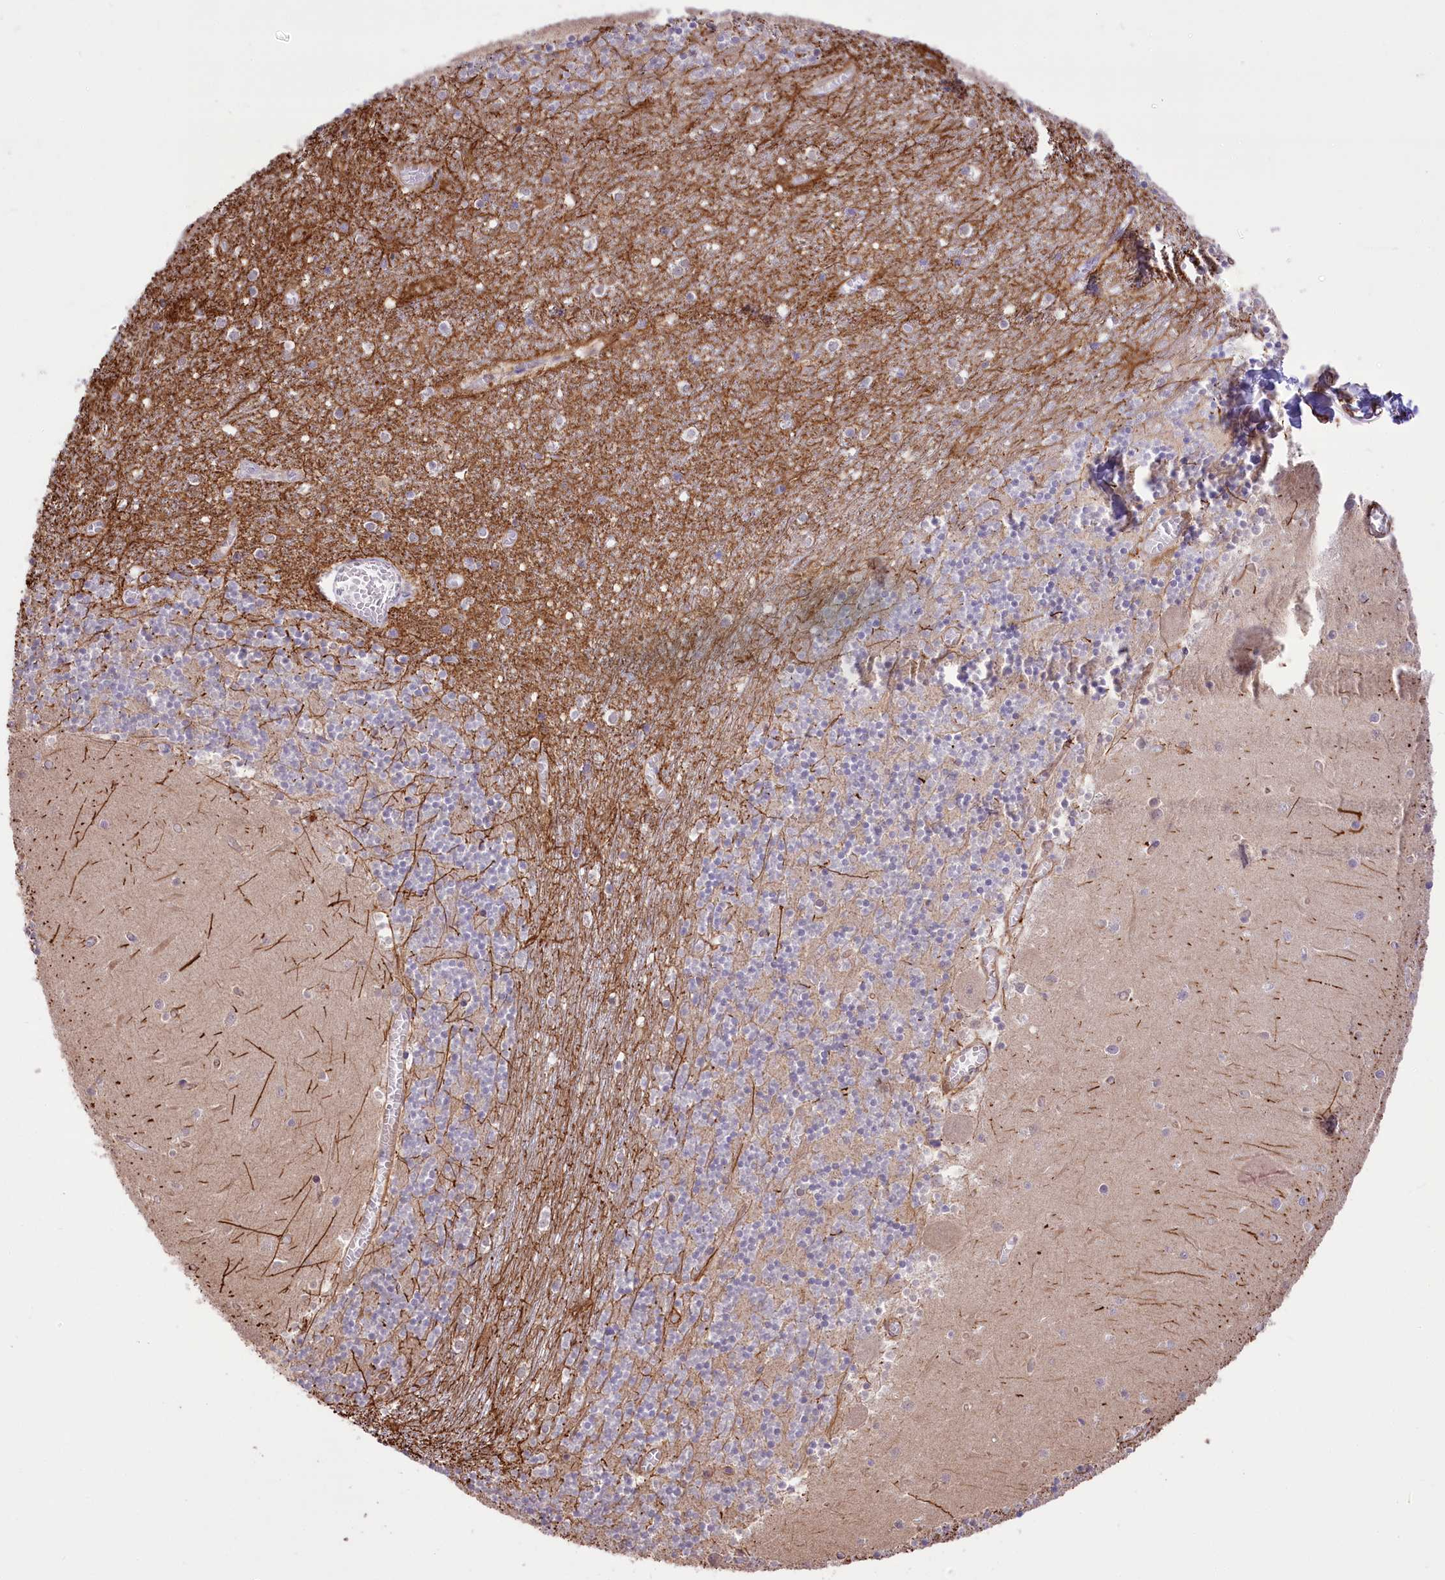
{"staining": {"intensity": "moderate", "quantity": "<25%", "location": "cytoplasmic/membranous"}, "tissue": "cerebellum", "cell_type": "Cells in granular layer", "image_type": "normal", "snomed": [{"axis": "morphology", "description": "Normal tissue, NOS"}, {"axis": "topography", "description": "Cerebellum"}], "caption": "Cells in granular layer display moderate cytoplasmic/membranous positivity in about <25% of cells in normal cerebellum.", "gene": "TTC1", "patient": {"sex": "female", "age": 28}}